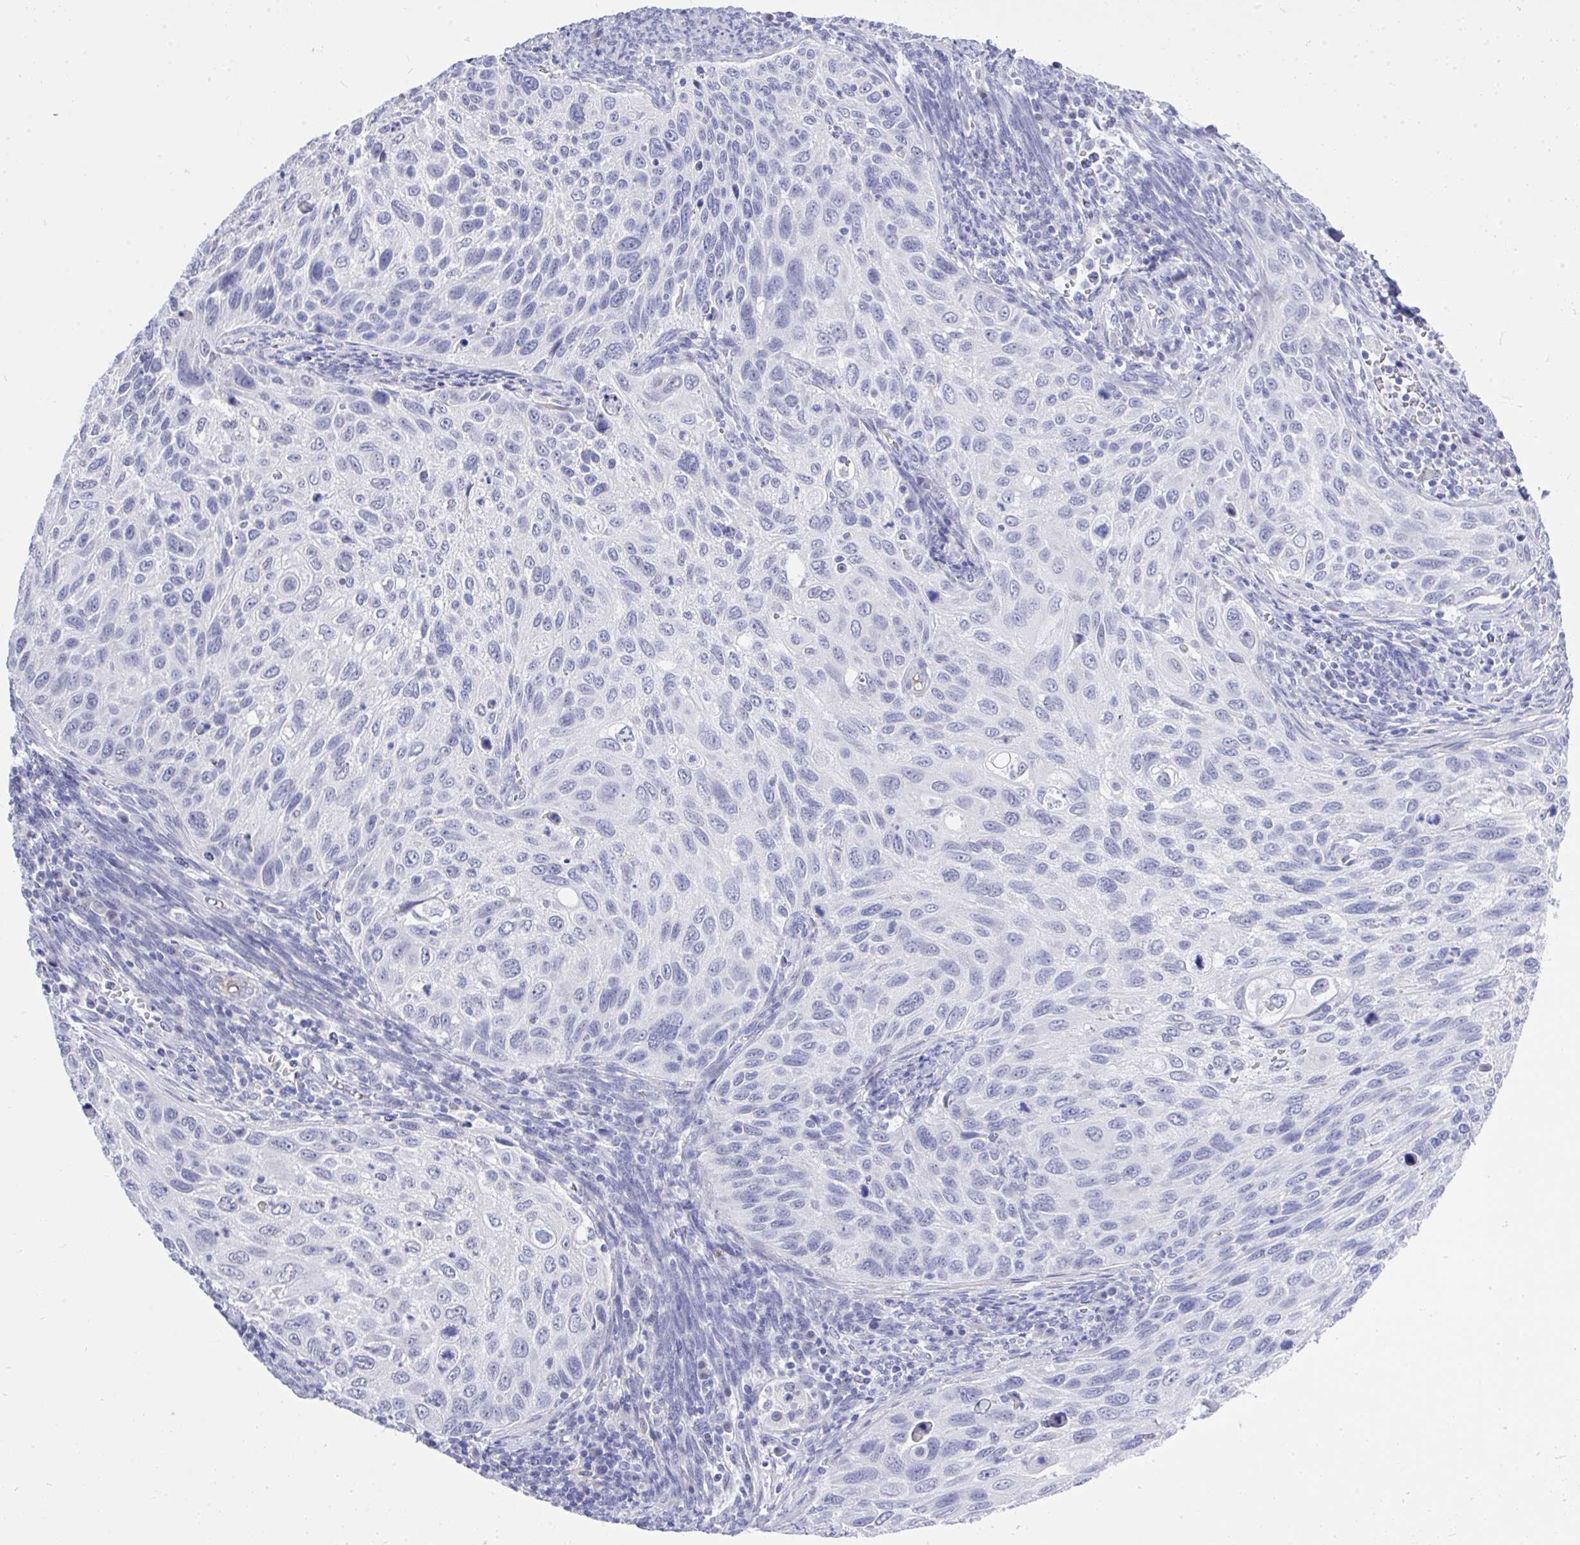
{"staining": {"intensity": "negative", "quantity": "none", "location": "none"}, "tissue": "cervical cancer", "cell_type": "Tumor cells", "image_type": "cancer", "snomed": [{"axis": "morphology", "description": "Squamous cell carcinoma, NOS"}, {"axis": "topography", "description": "Cervix"}], "caption": "The micrograph exhibits no significant staining in tumor cells of cervical cancer.", "gene": "MS4A12", "patient": {"sex": "female", "age": 70}}